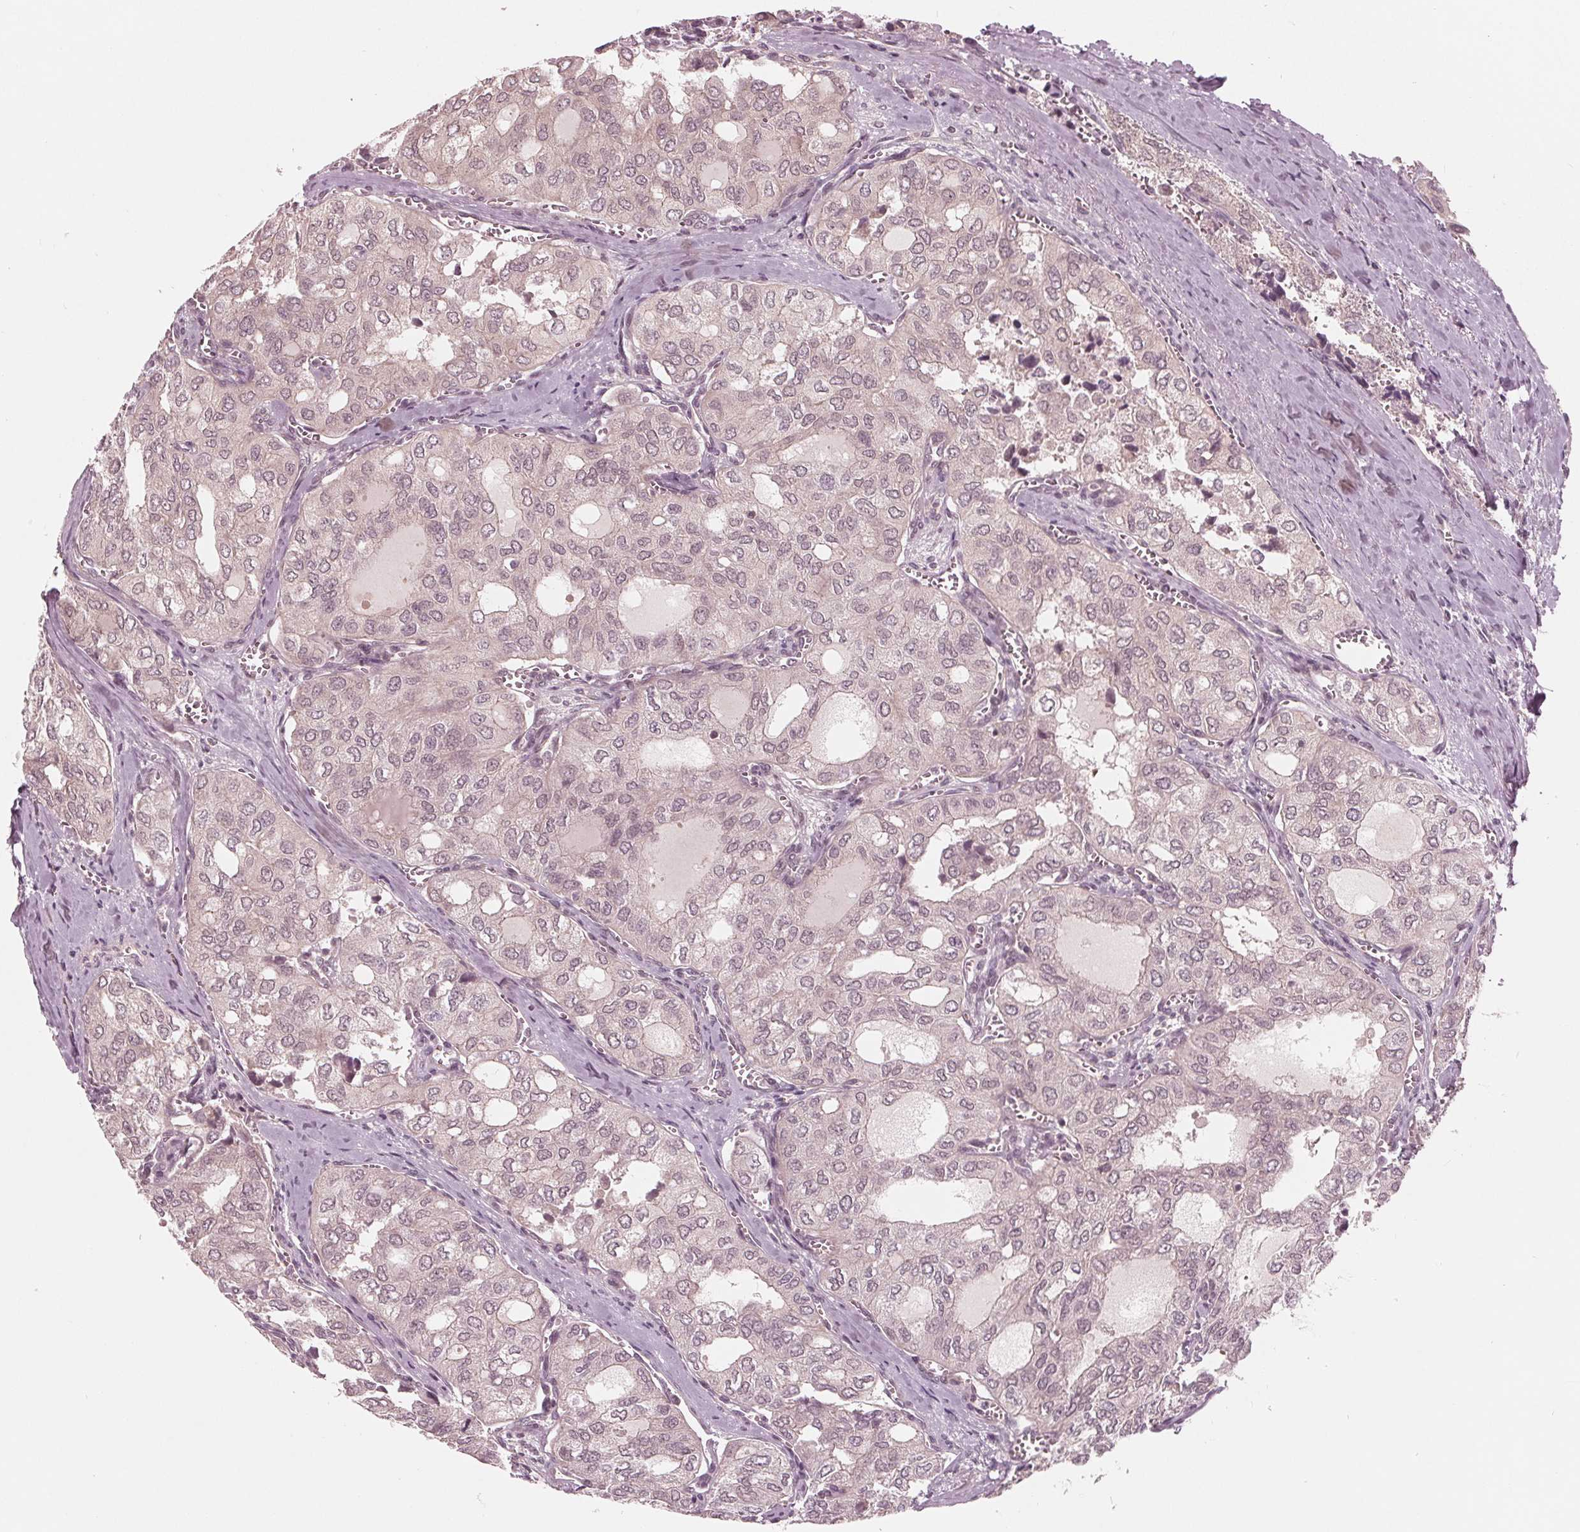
{"staining": {"intensity": "negative", "quantity": "none", "location": "none"}, "tissue": "thyroid cancer", "cell_type": "Tumor cells", "image_type": "cancer", "snomed": [{"axis": "morphology", "description": "Follicular adenoma carcinoma, NOS"}, {"axis": "topography", "description": "Thyroid gland"}], "caption": "Human follicular adenoma carcinoma (thyroid) stained for a protein using IHC exhibits no staining in tumor cells.", "gene": "UBALD1", "patient": {"sex": "male", "age": 75}}